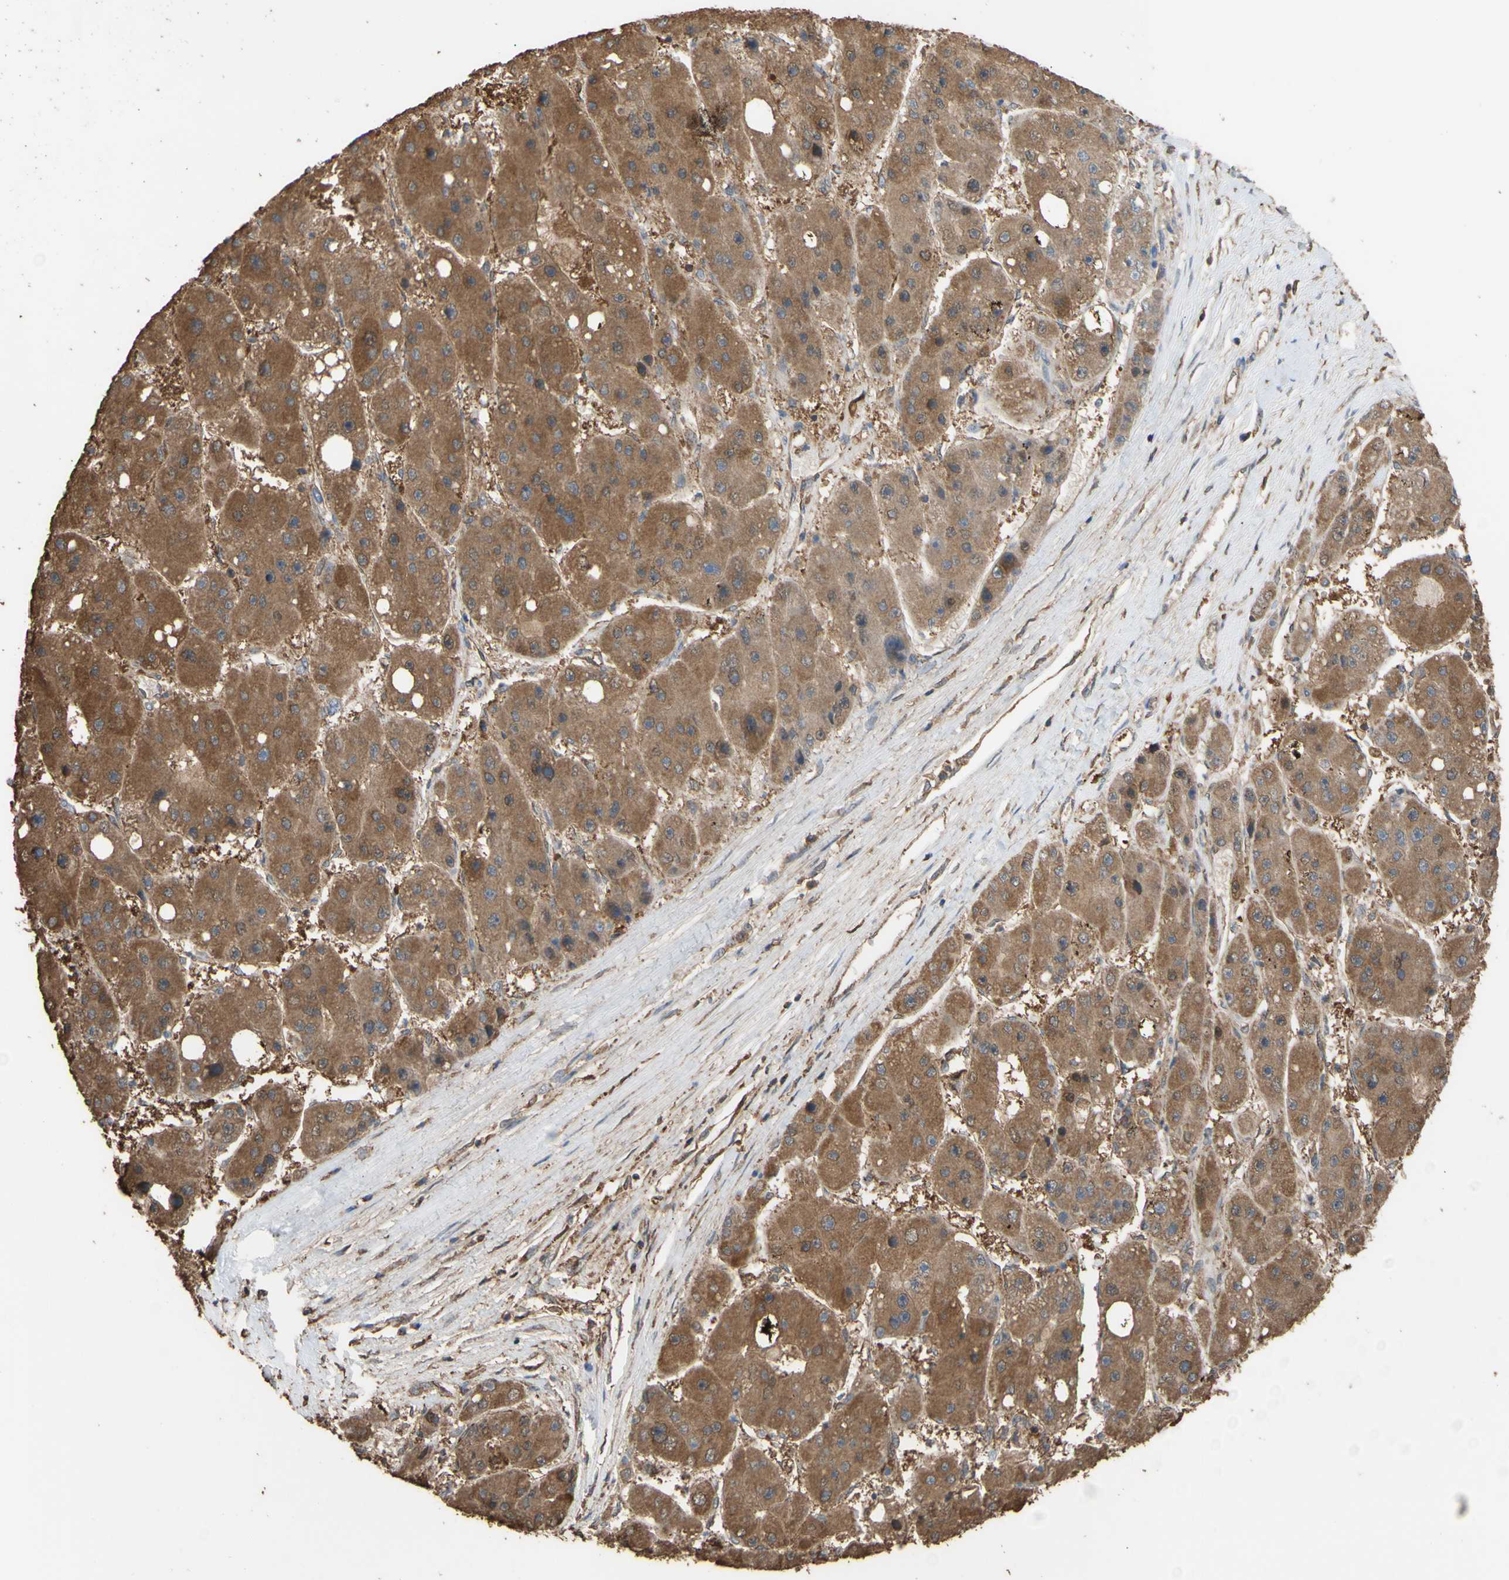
{"staining": {"intensity": "moderate", "quantity": ">75%", "location": "cytoplasmic/membranous"}, "tissue": "liver cancer", "cell_type": "Tumor cells", "image_type": "cancer", "snomed": [{"axis": "morphology", "description": "Carcinoma, Hepatocellular, NOS"}, {"axis": "topography", "description": "Liver"}], "caption": "Liver cancer stained for a protein (brown) reveals moderate cytoplasmic/membranous positive staining in approximately >75% of tumor cells.", "gene": "ALDH9A1", "patient": {"sex": "female", "age": 61}}